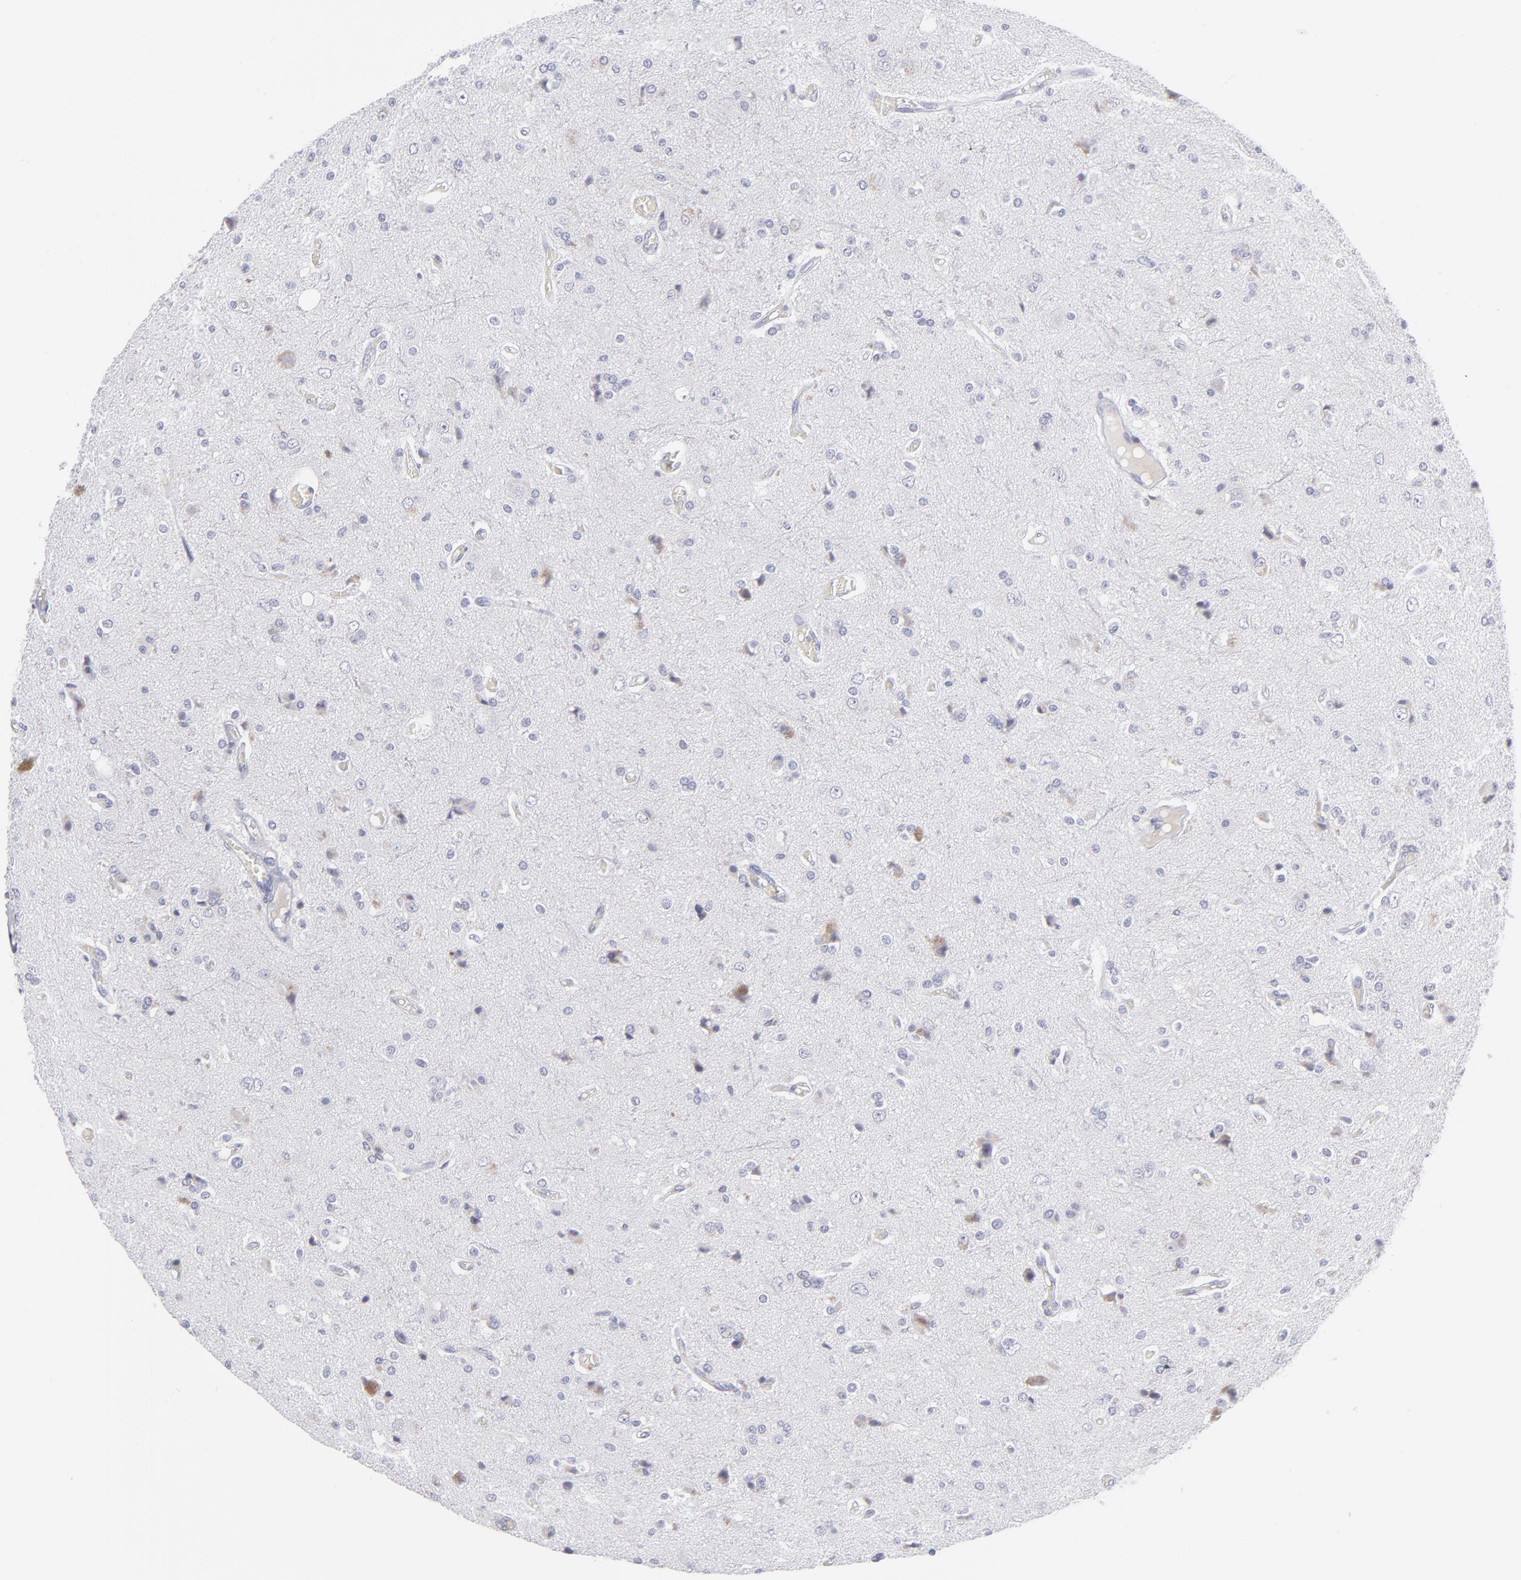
{"staining": {"intensity": "weak", "quantity": "<25%", "location": "cytoplasmic/membranous"}, "tissue": "glioma", "cell_type": "Tumor cells", "image_type": "cancer", "snomed": [{"axis": "morphology", "description": "Glioma, malignant, High grade"}, {"axis": "topography", "description": "Brain"}], "caption": "Immunohistochemistry (IHC) image of neoplastic tissue: glioma stained with DAB (3,3'-diaminobenzidine) demonstrates no significant protein positivity in tumor cells. (DAB IHC, high magnification).", "gene": "MTHFD2", "patient": {"sex": "male", "age": 47}}